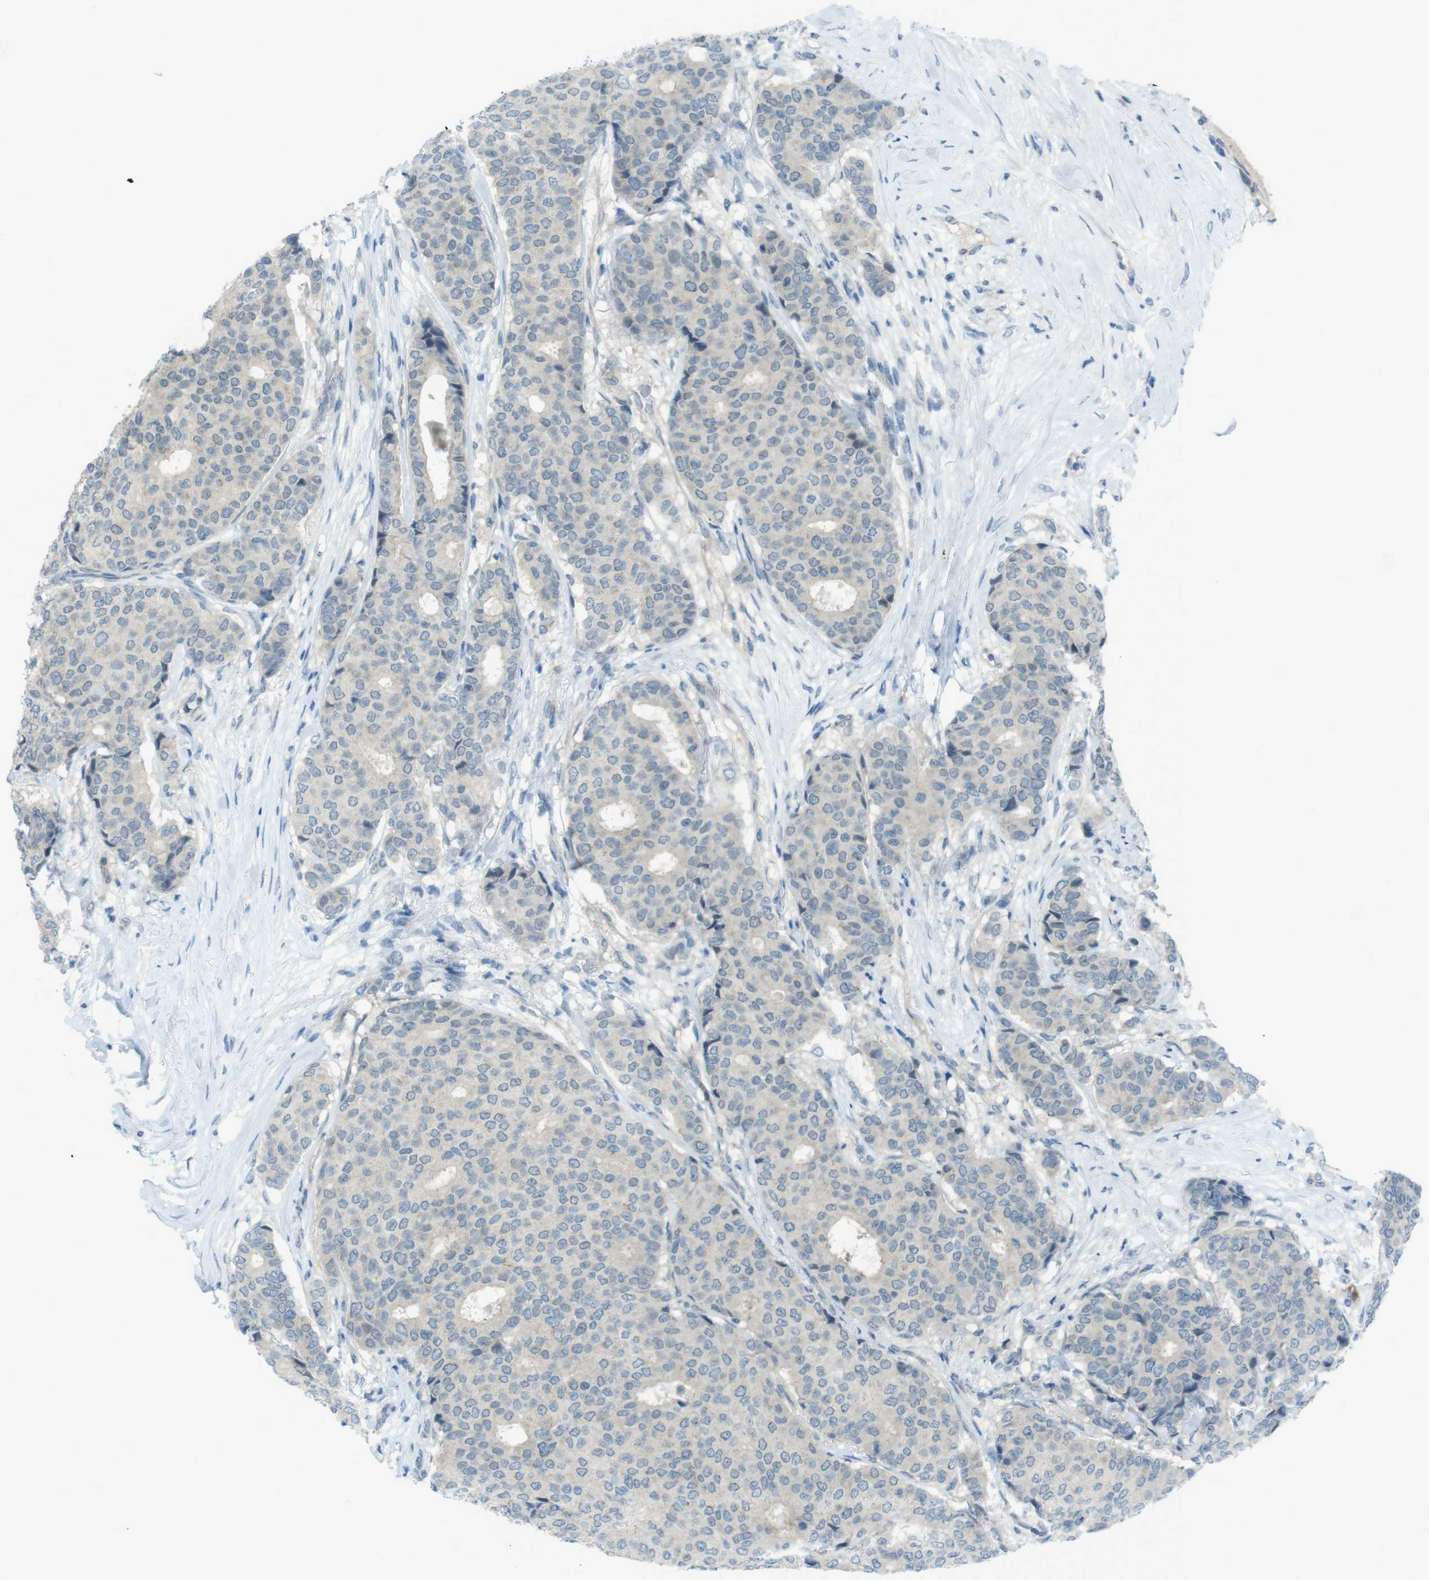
{"staining": {"intensity": "negative", "quantity": "none", "location": "none"}, "tissue": "breast cancer", "cell_type": "Tumor cells", "image_type": "cancer", "snomed": [{"axis": "morphology", "description": "Duct carcinoma"}, {"axis": "topography", "description": "Breast"}], "caption": "A high-resolution photomicrograph shows IHC staining of breast cancer, which displays no significant expression in tumor cells.", "gene": "ZDHHC20", "patient": {"sex": "female", "age": 75}}